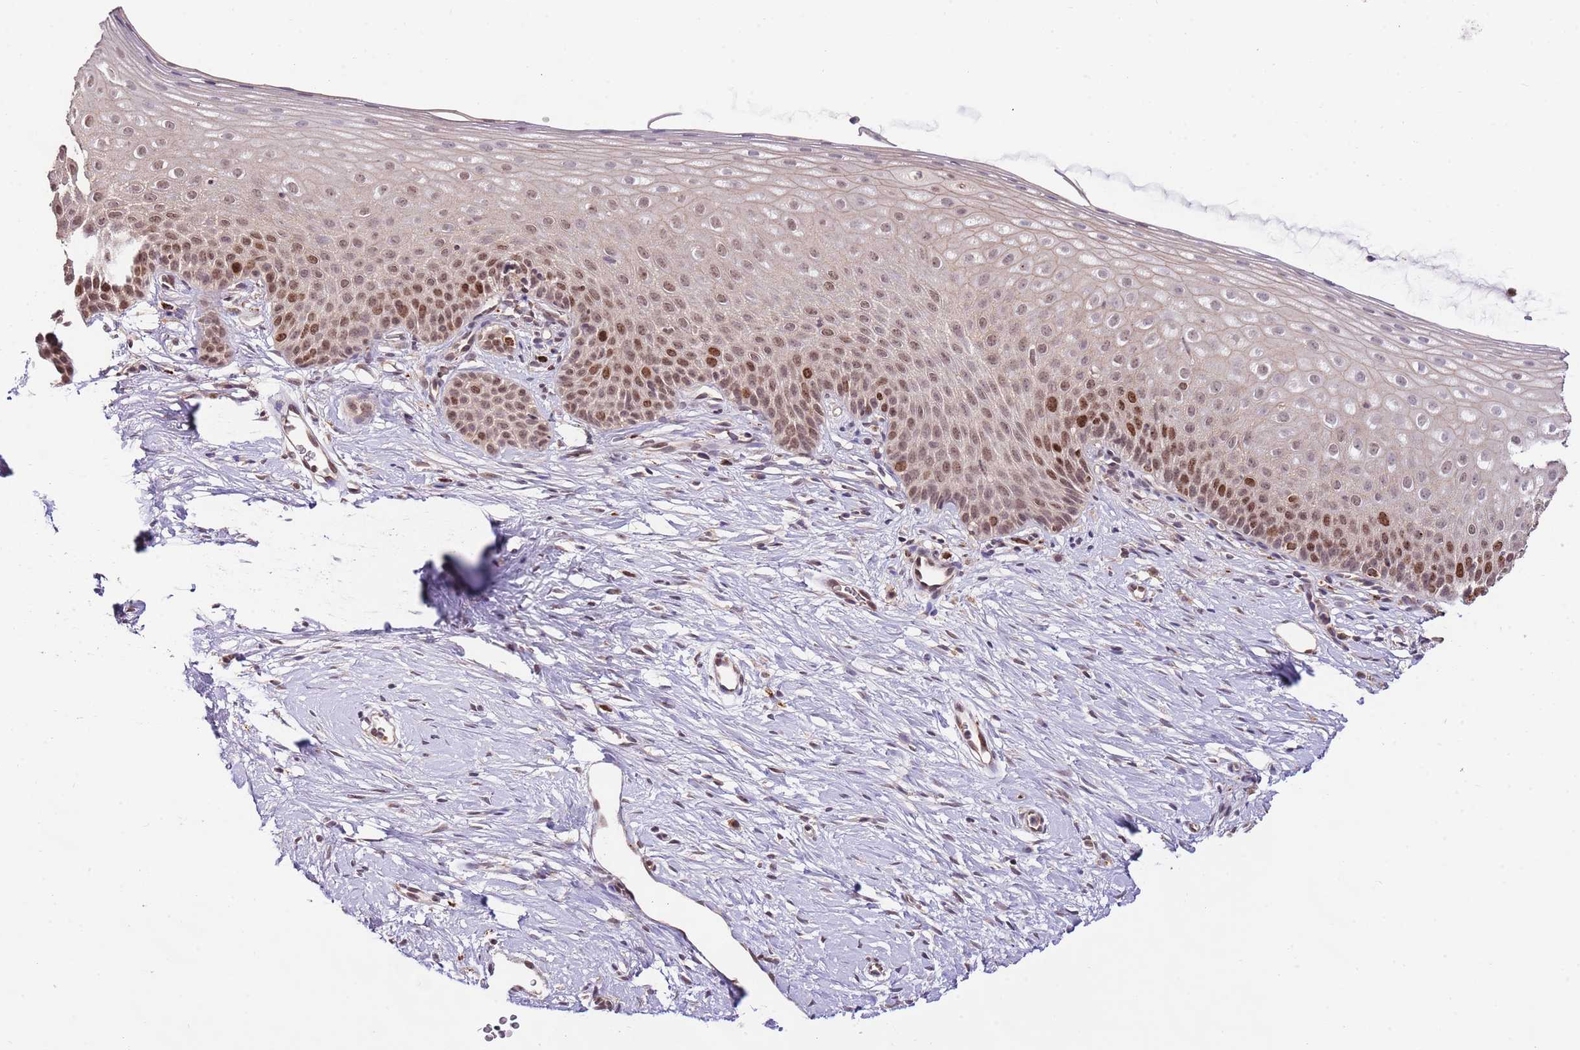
{"staining": {"intensity": "moderate", "quantity": "25%-75%", "location": "cytoplasmic/membranous,nuclear"}, "tissue": "cervix", "cell_type": "Glandular cells", "image_type": "normal", "snomed": [{"axis": "morphology", "description": "Normal tissue, NOS"}, {"axis": "topography", "description": "Cervix"}], "caption": "Moderate cytoplasmic/membranous,nuclear positivity is present in approximately 25%-75% of glandular cells in normal cervix.", "gene": "RIF1", "patient": {"sex": "female", "age": 57}}